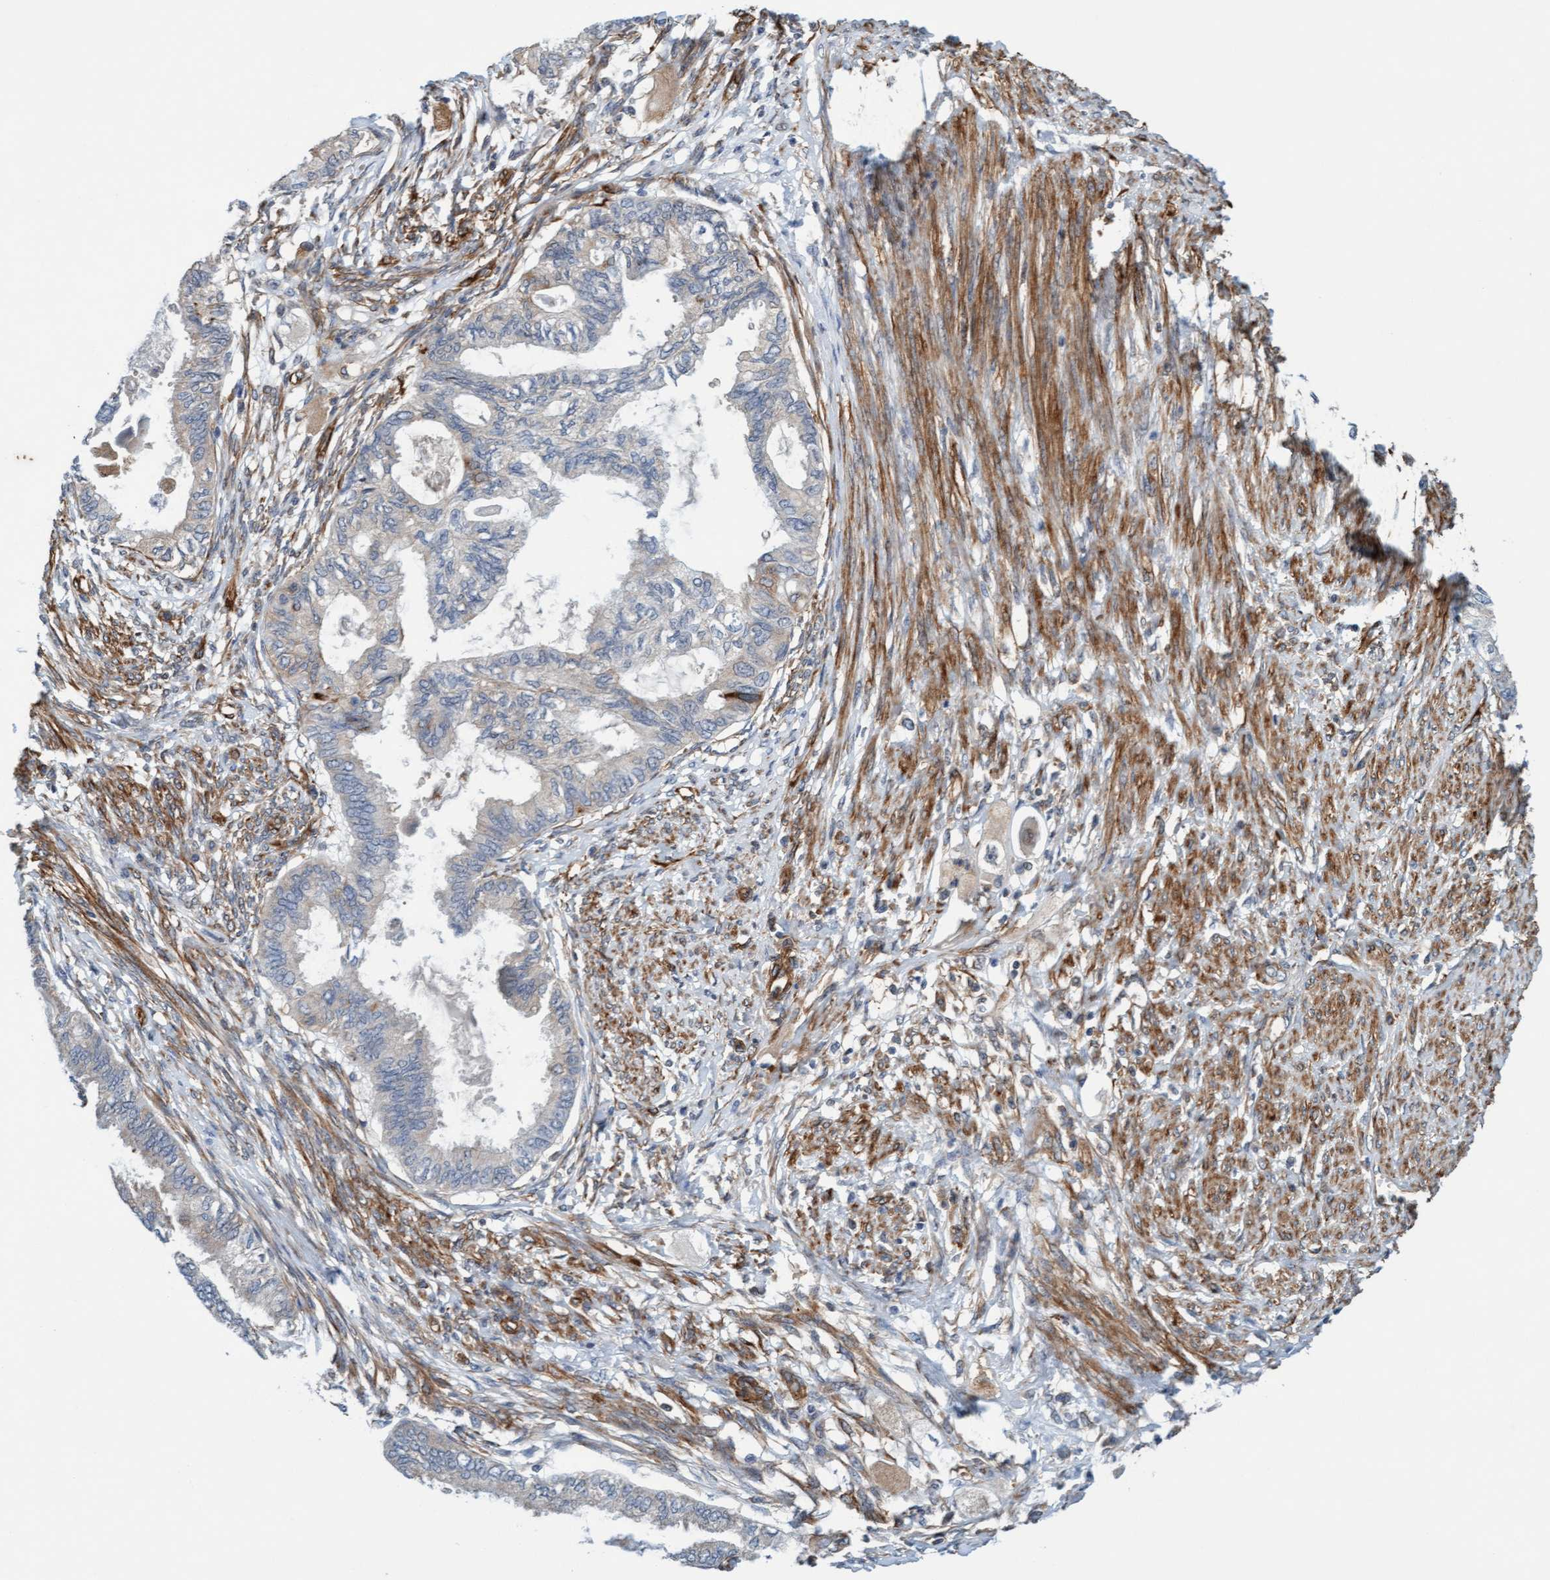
{"staining": {"intensity": "negative", "quantity": "none", "location": "none"}, "tissue": "cervical cancer", "cell_type": "Tumor cells", "image_type": "cancer", "snomed": [{"axis": "morphology", "description": "Normal tissue, NOS"}, {"axis": "morphology", "description": "Adenocarcinoma, NOS"}, {"axis": "topography", "description": "Cervix"}, {"axis": "topography", "description": "Endometrium"}], "caption": "Cervical cancer (adenocarcinoma) stained for a protein using immunohistochemistry (IHC) reveals no positivity tumor cells.", "gene": "FMNL3", "patient": {"sex": "female", "age": 86}}